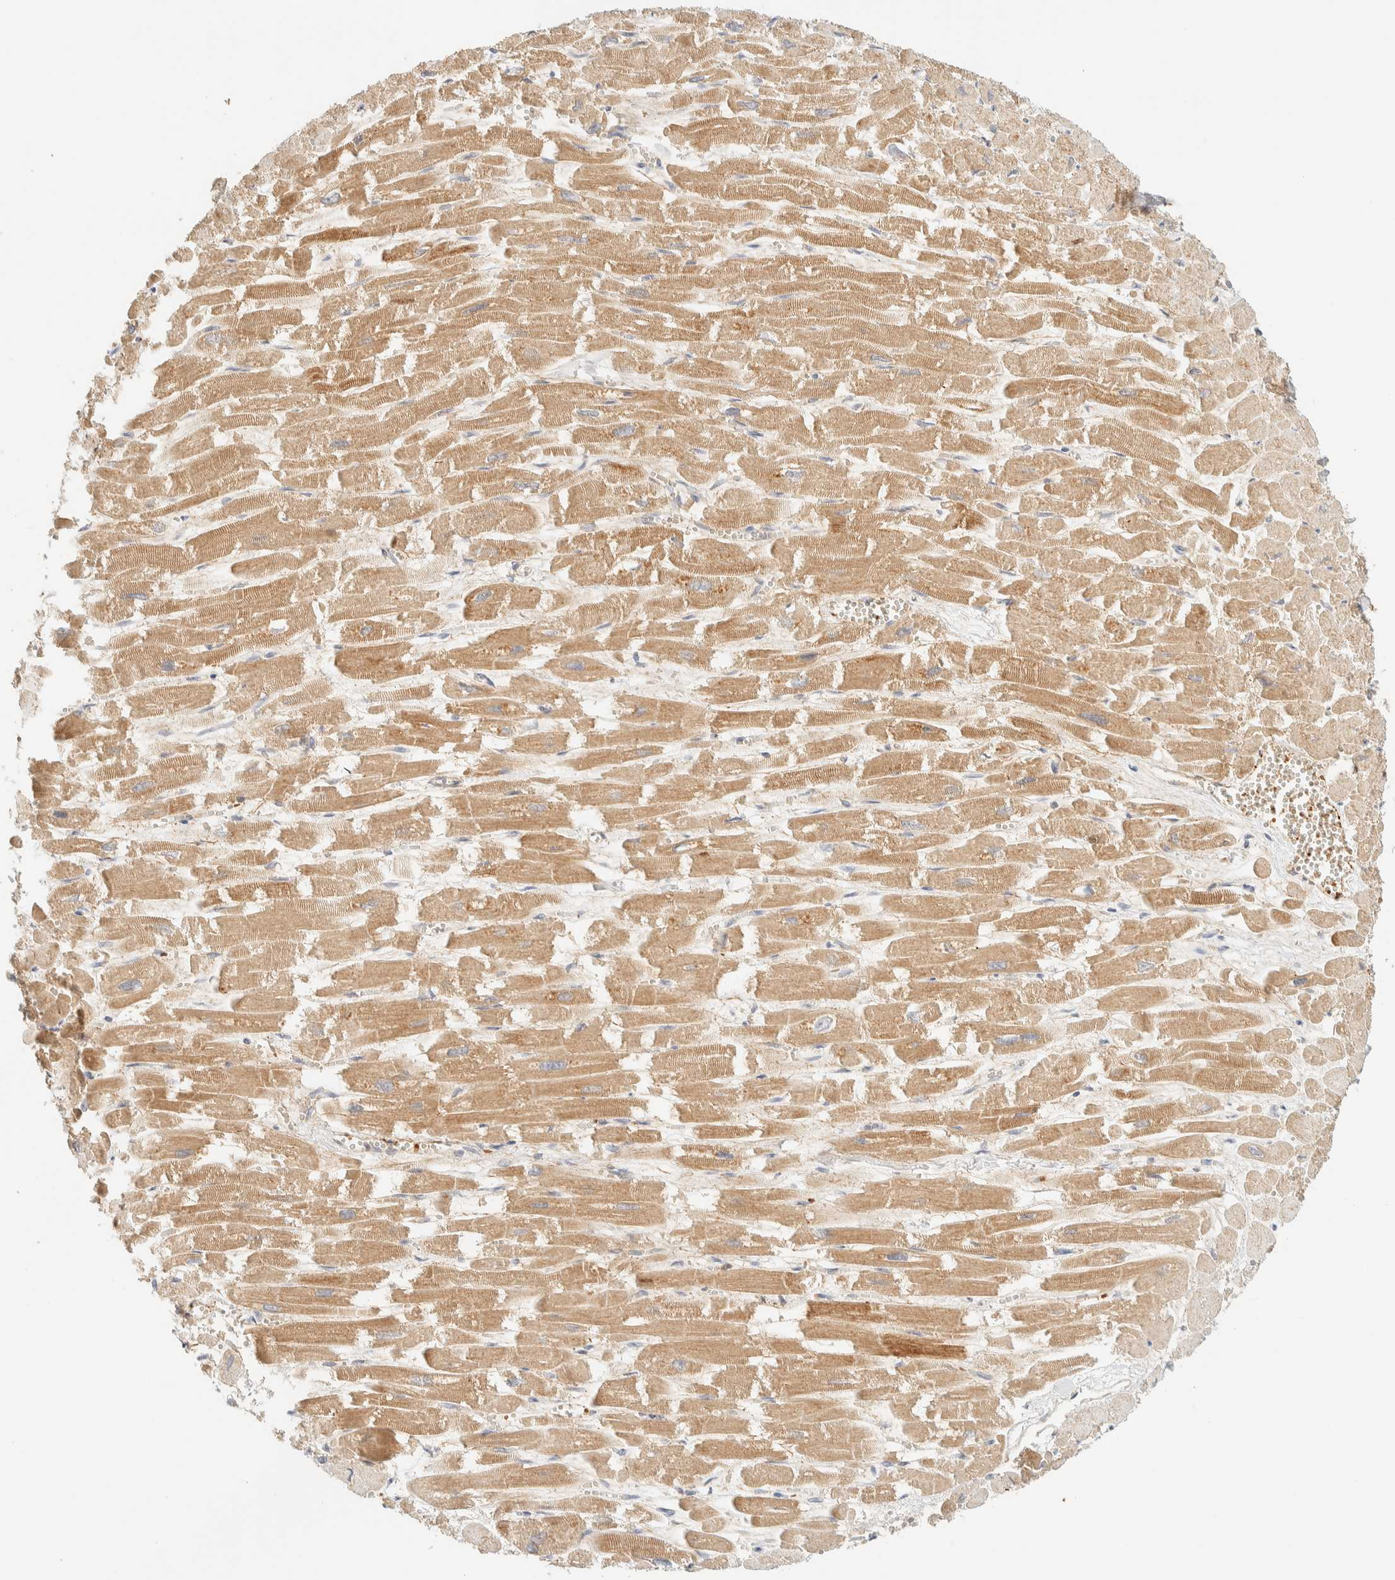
{"staining": {"intensity": "moderate", "quantity": ">75%", "location": "cytoplasmic/membranous"}, "tissue": "heart muscle", "cell_type": "Cardiomyocytes", "image_type": "normal", "snomed": [{"axis": "morphology", "description": "Normal tissue, NOS"}, {"axis": "topography", "description": "Heart"}], "caption": "Immunohistochemical staining of unremarkable human heart muscle demonstrates medium levels of moderate cytoplasmic/membranous staining in approximately >75% of cardiomyocytes. The protein of interest is shown in brown color, while the nuclei are stained blue.", "gene": "TNK1", "patient": {"sex": "male", "age": 54}}